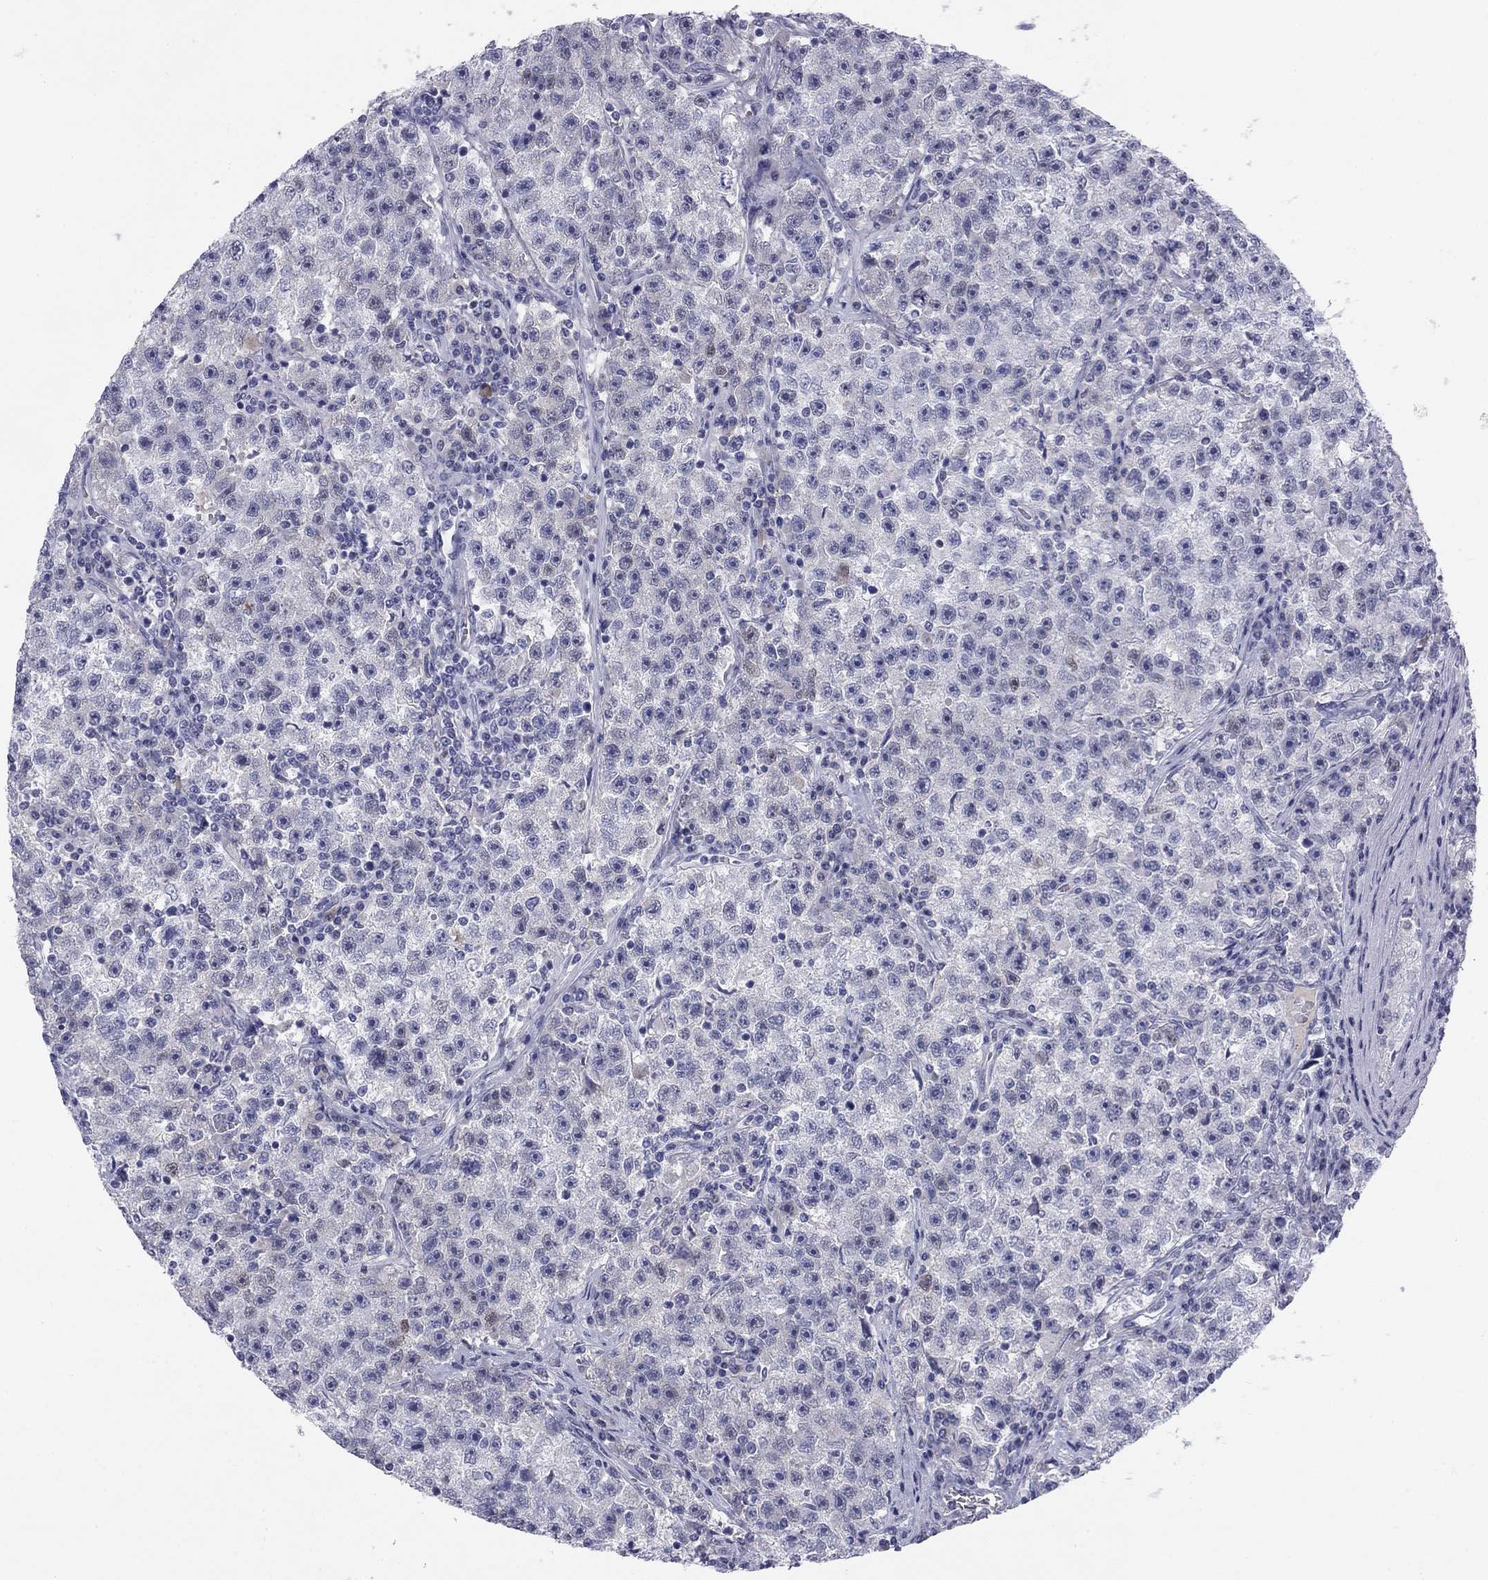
{"staining": {"intensity": "negative", "quantity": "none", "location": "none"}, "tissue": "testis cancer", "cell_type": "Tumor cells", "image_type": "cancer", "snomed": [{"axis": "morphology", "description": "Seminoma, NOS"}, {"axis": "topography", "description": "Testis"}], "caption": "This is a histopathology image of immunohistochemistry (IHC) staining of seminoma (testis), which shows no expression in tumor cells. Nuclei are stained in blue.", "gene": "TFAP2B", "patient": {"sex": "male", "age": 22}}